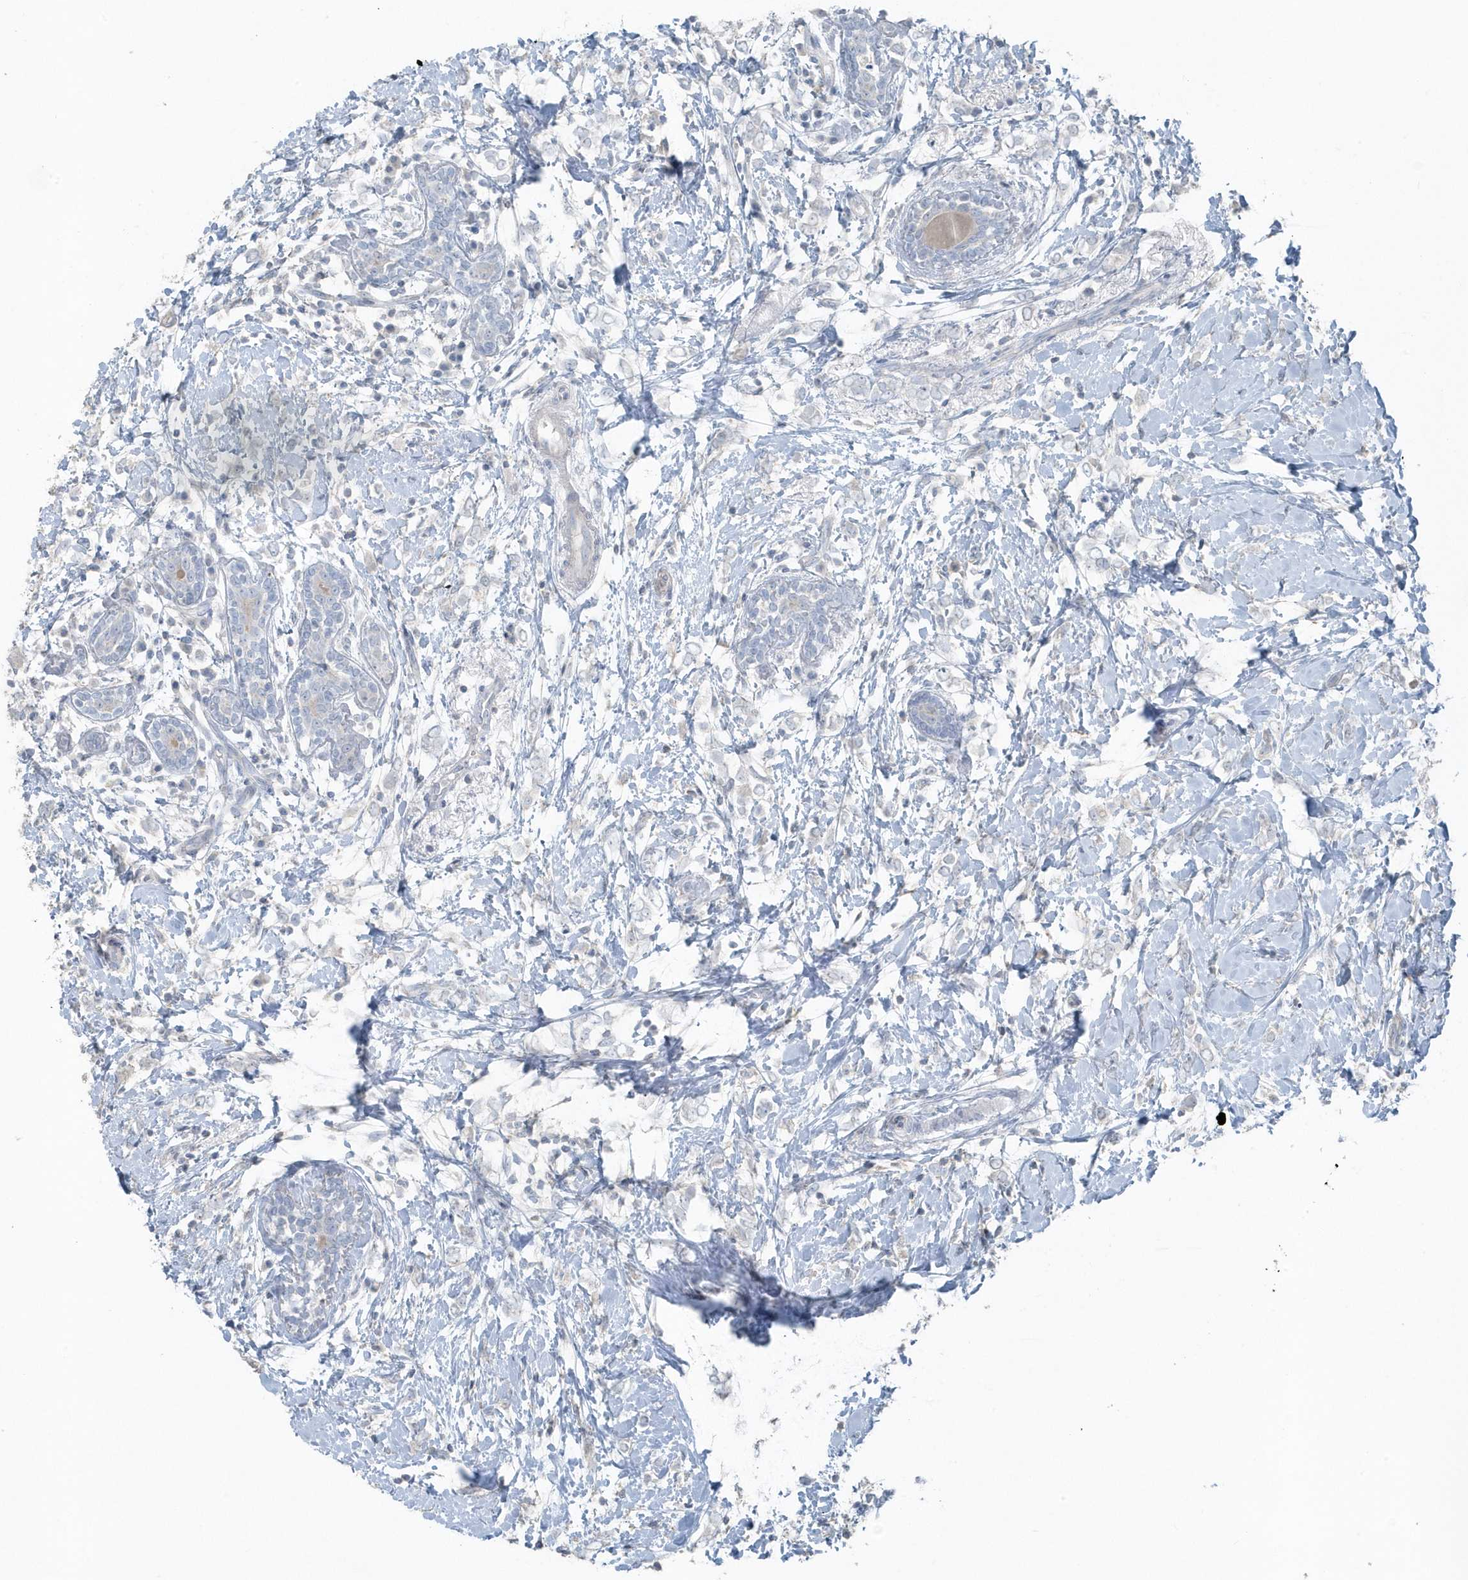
{"staining": {"intensity": "negative", "quantity": "none", "location": "none"}, "tissue": "breast cancer", "cell_type": "Tumor cells", "image_type": "cancer", "snomed": [{"axis": "morphology", "description": "Normal tissue, NOS"}, {"axis": "morphology", "description": "Lobular carcinoma"}, {"axis": "topography", "description": "Breast"}], "caption": "Immunohistochemistry (IHC) image of breast cancer (lobular carcinoma) stained for a protein (brown), which demonstrates no expression in tumor cells. (DAB IHC visualized using brightfield microscopy, high magnification).", "gene": "ACTC1", "patient": {"sex": "female", "age": 47}}